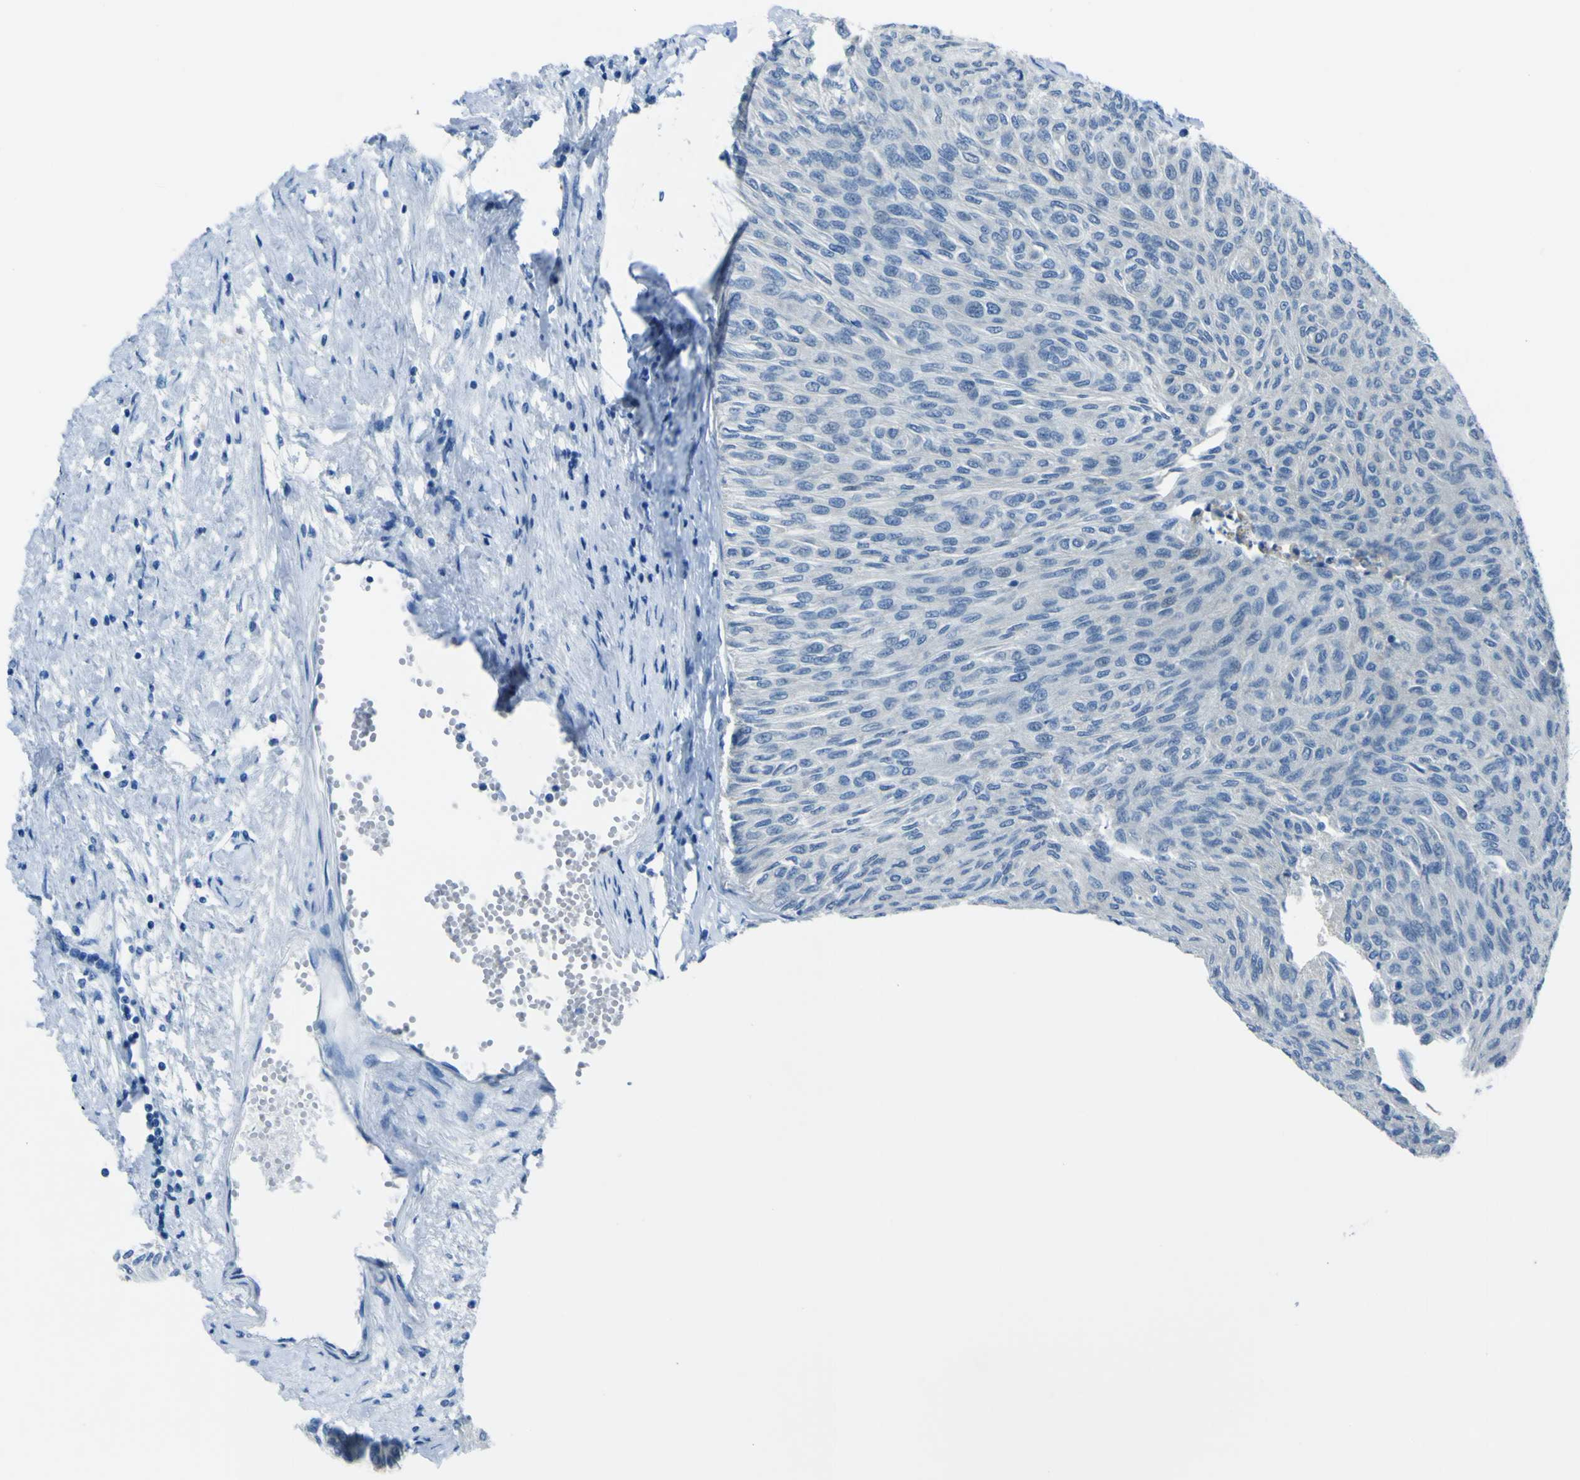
{"staining": {"intensity": "negative", "quantity": "none", "location": "none"}, "tissue": "urothelial cancer", "cell_type": "Tumor cells", "image_type": "cancer", "snomed": [{"axis": "morphology", "description": "Urothelial carcinoma, Low grade"}, {"axis": "topography", "description": "Urinary bladder"}], "caption": "Tumor cells show no significant protein positivity in urothelial carcinoma (low-grade).", "gene": "PHKG1", "patient": {"sex": "male", "age": 78}}